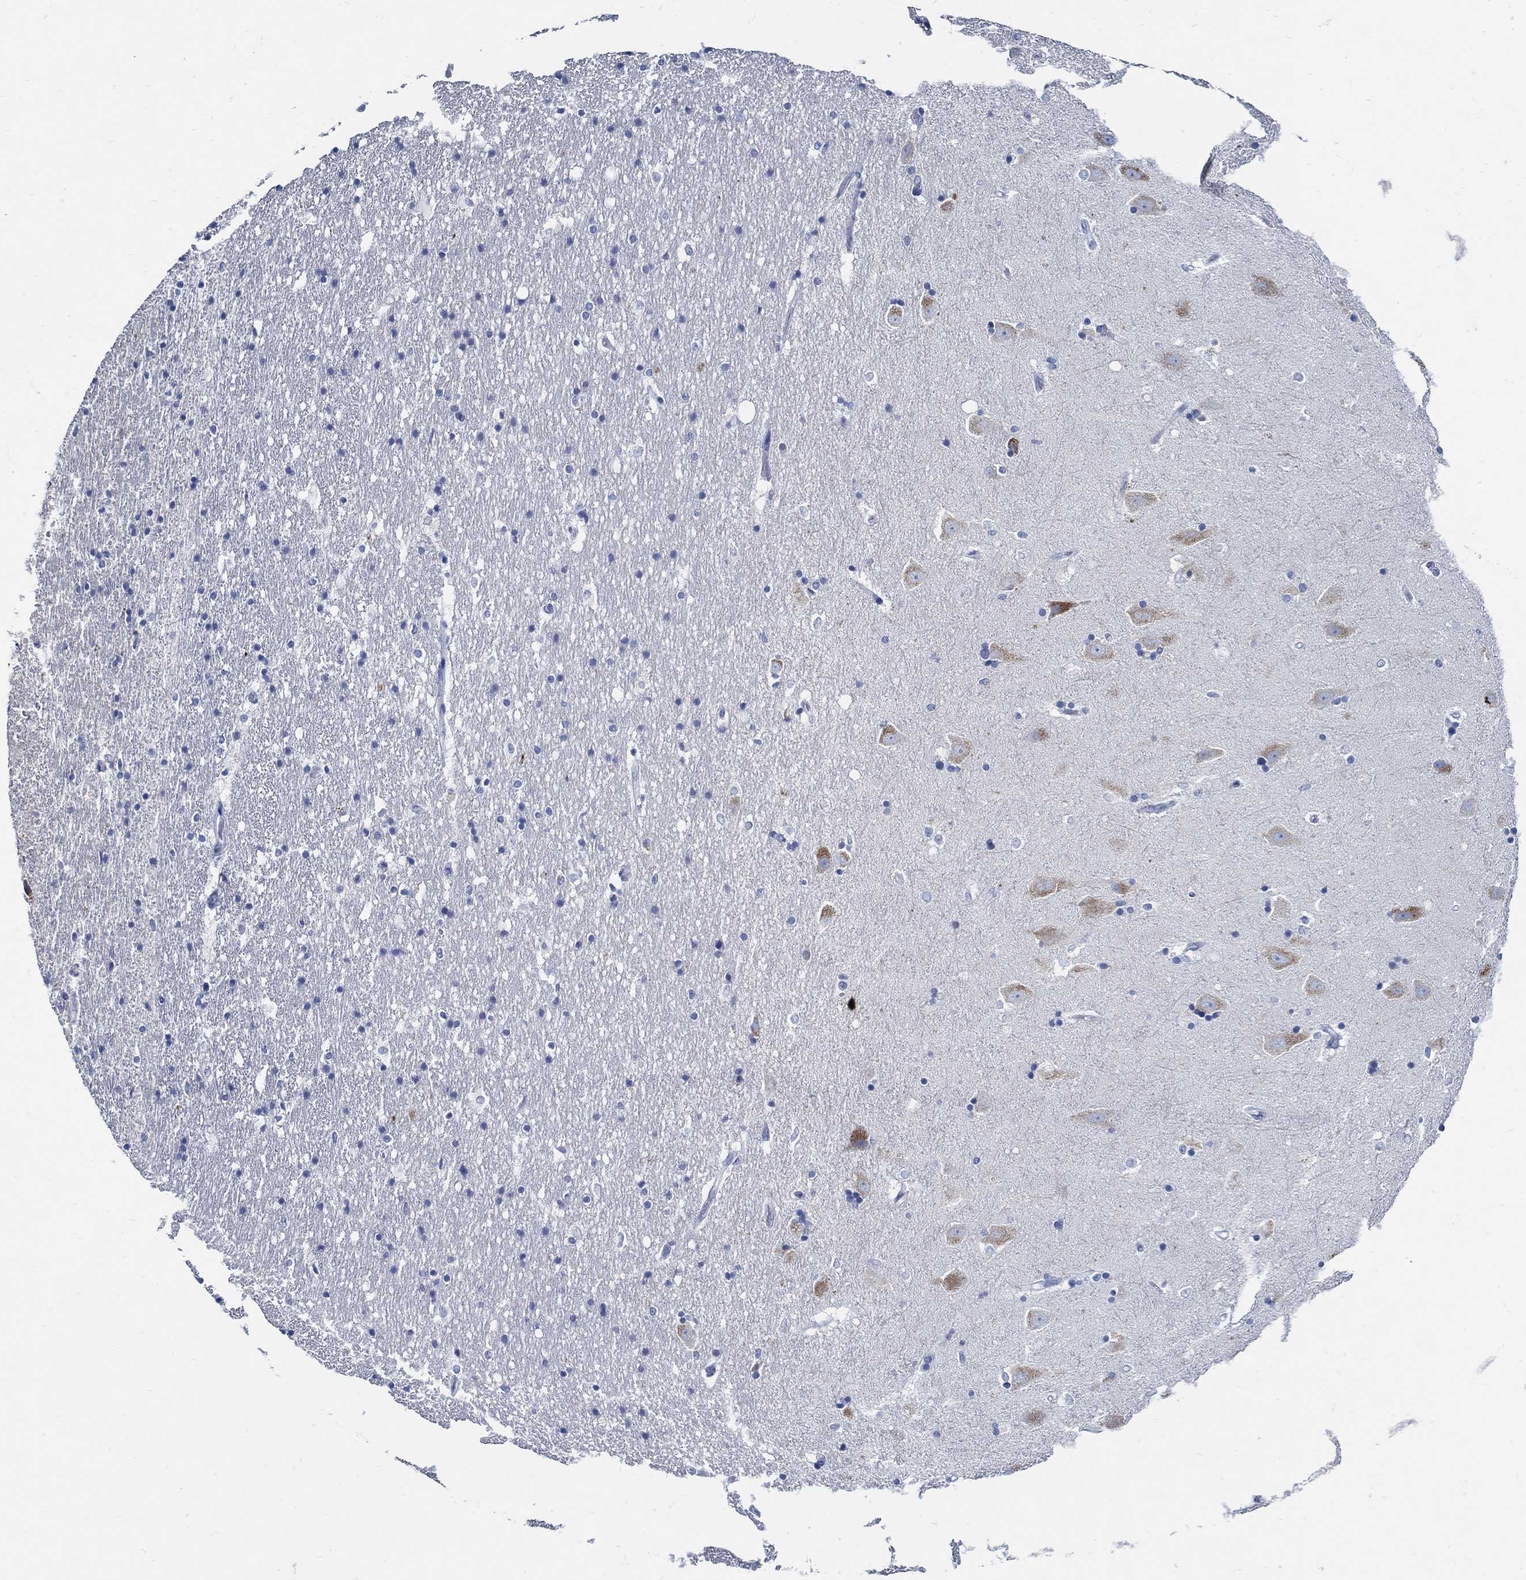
{"staining": {"intensity": "negative", "quantity": "none", "location": "none"}, "tissue": "hippocampus", "cell_type": "Glial cells", "image_type": "normal", "snomed": [{"axis": "morphology", "description": "Normal tissue, NOS"}, {"axis": "topography", "description": "Hippocampus"}], "caption": "The micrograph exhibits no staining of glial cells in benign hippocampus.", "gene": "SLC45A1", "patient": {"sex": "male", "age": 49}}